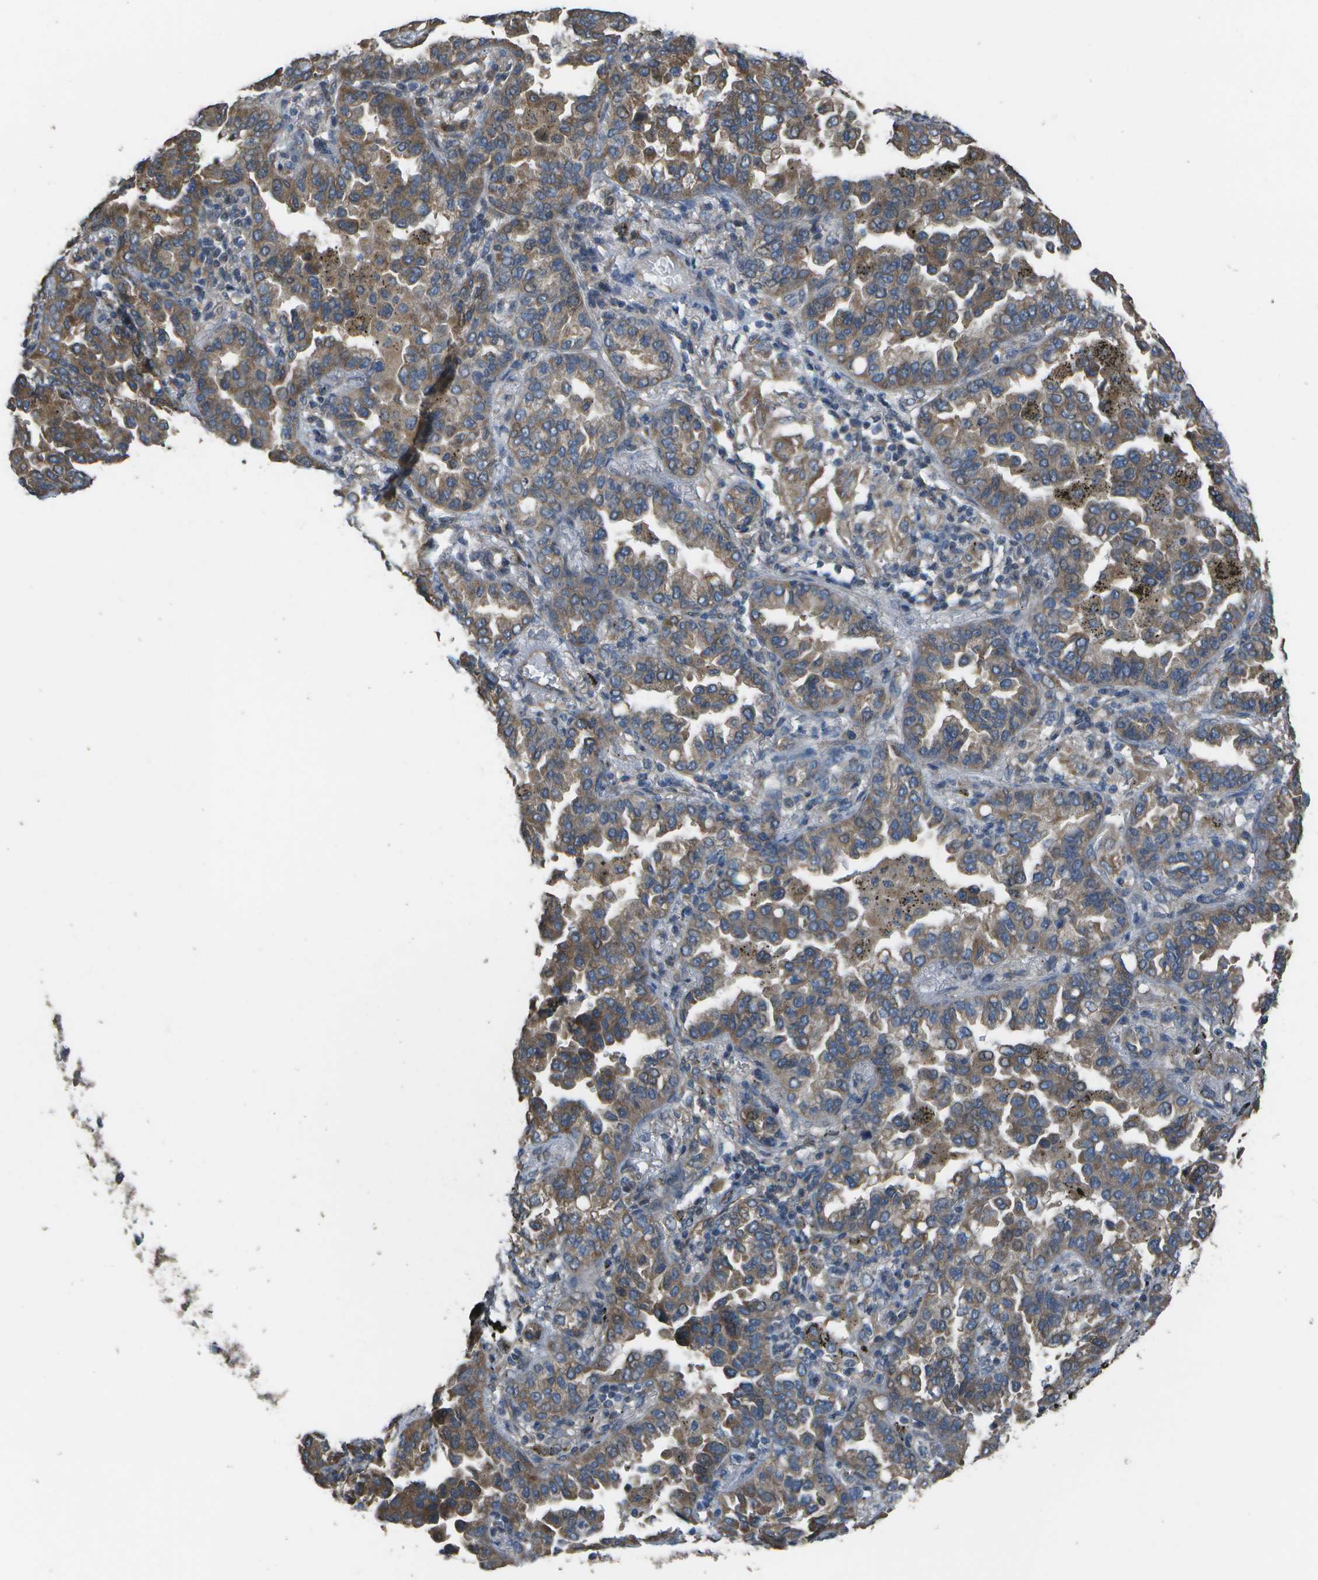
{"staining": {"intensity": "moderate", "quantity": ">75%", "location": "cytoplasmic/membranous"}, "tissue": "lung cancer", "cell_type": "Tumor cells", "image_type": "cancer", "snomed": [{"axis": "morphology", "description": "Normal tissue, NOS"}, {"axis": "morphology", "description": "Adenocarcinoma, NOS"}, {"axis": "topography", "description": "Lung"}], "caption": "Brown immunohistochemical staining in human lung cancer demonstrates moderate cytoplasmic/membranous positivity in about >75% of tumor cells. The staining was performed using DAB (3,3'-diaminobenzidine), with brown indicating positive protein expression. Nuclei are stained blue with hematoxylin.", "gene": "CLNS1A", "patient": {"sex": "male", "age": 59}}